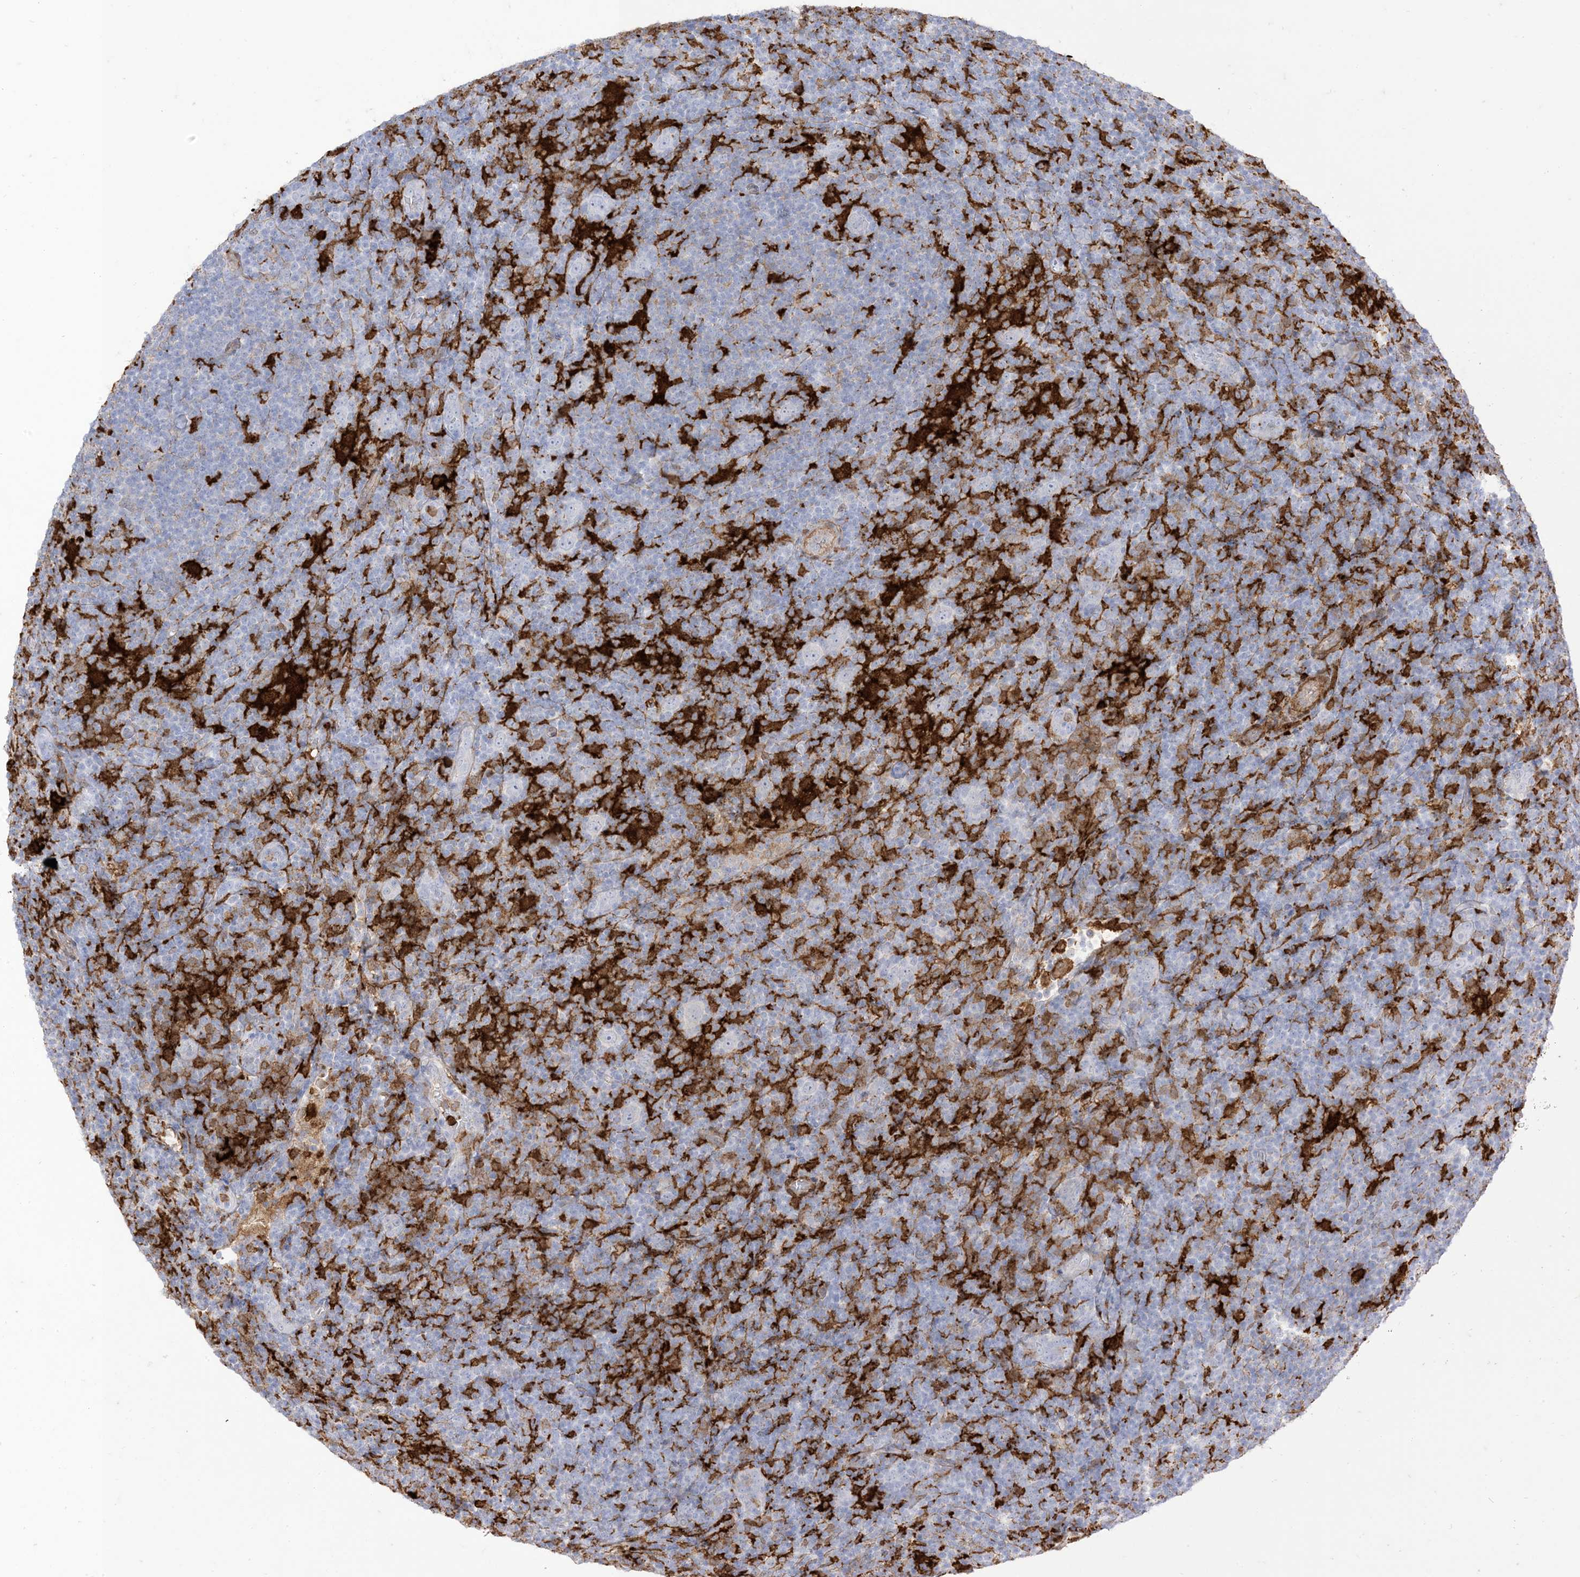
{"staining": {"intensity": "negative", "quantity": "none", "location": "none"}, "tissue": "lymphoma", "cell_type": "Tumor cells", "image_type": "cancer", "snomed": [{"axis": "morphology", "description": "Hodgkin's disease, NOS"}, {"axis": "topography", "description": "Lymph node"}], "caption": "This photomicrograph is of lymphoma stained with immunohistochemistry to label a protein in brown with the nuclei are counter-stained blue. There is no positivity in tumor cells.", "gene": "GSN", "patient": {"sex": "female", "age": 57}}